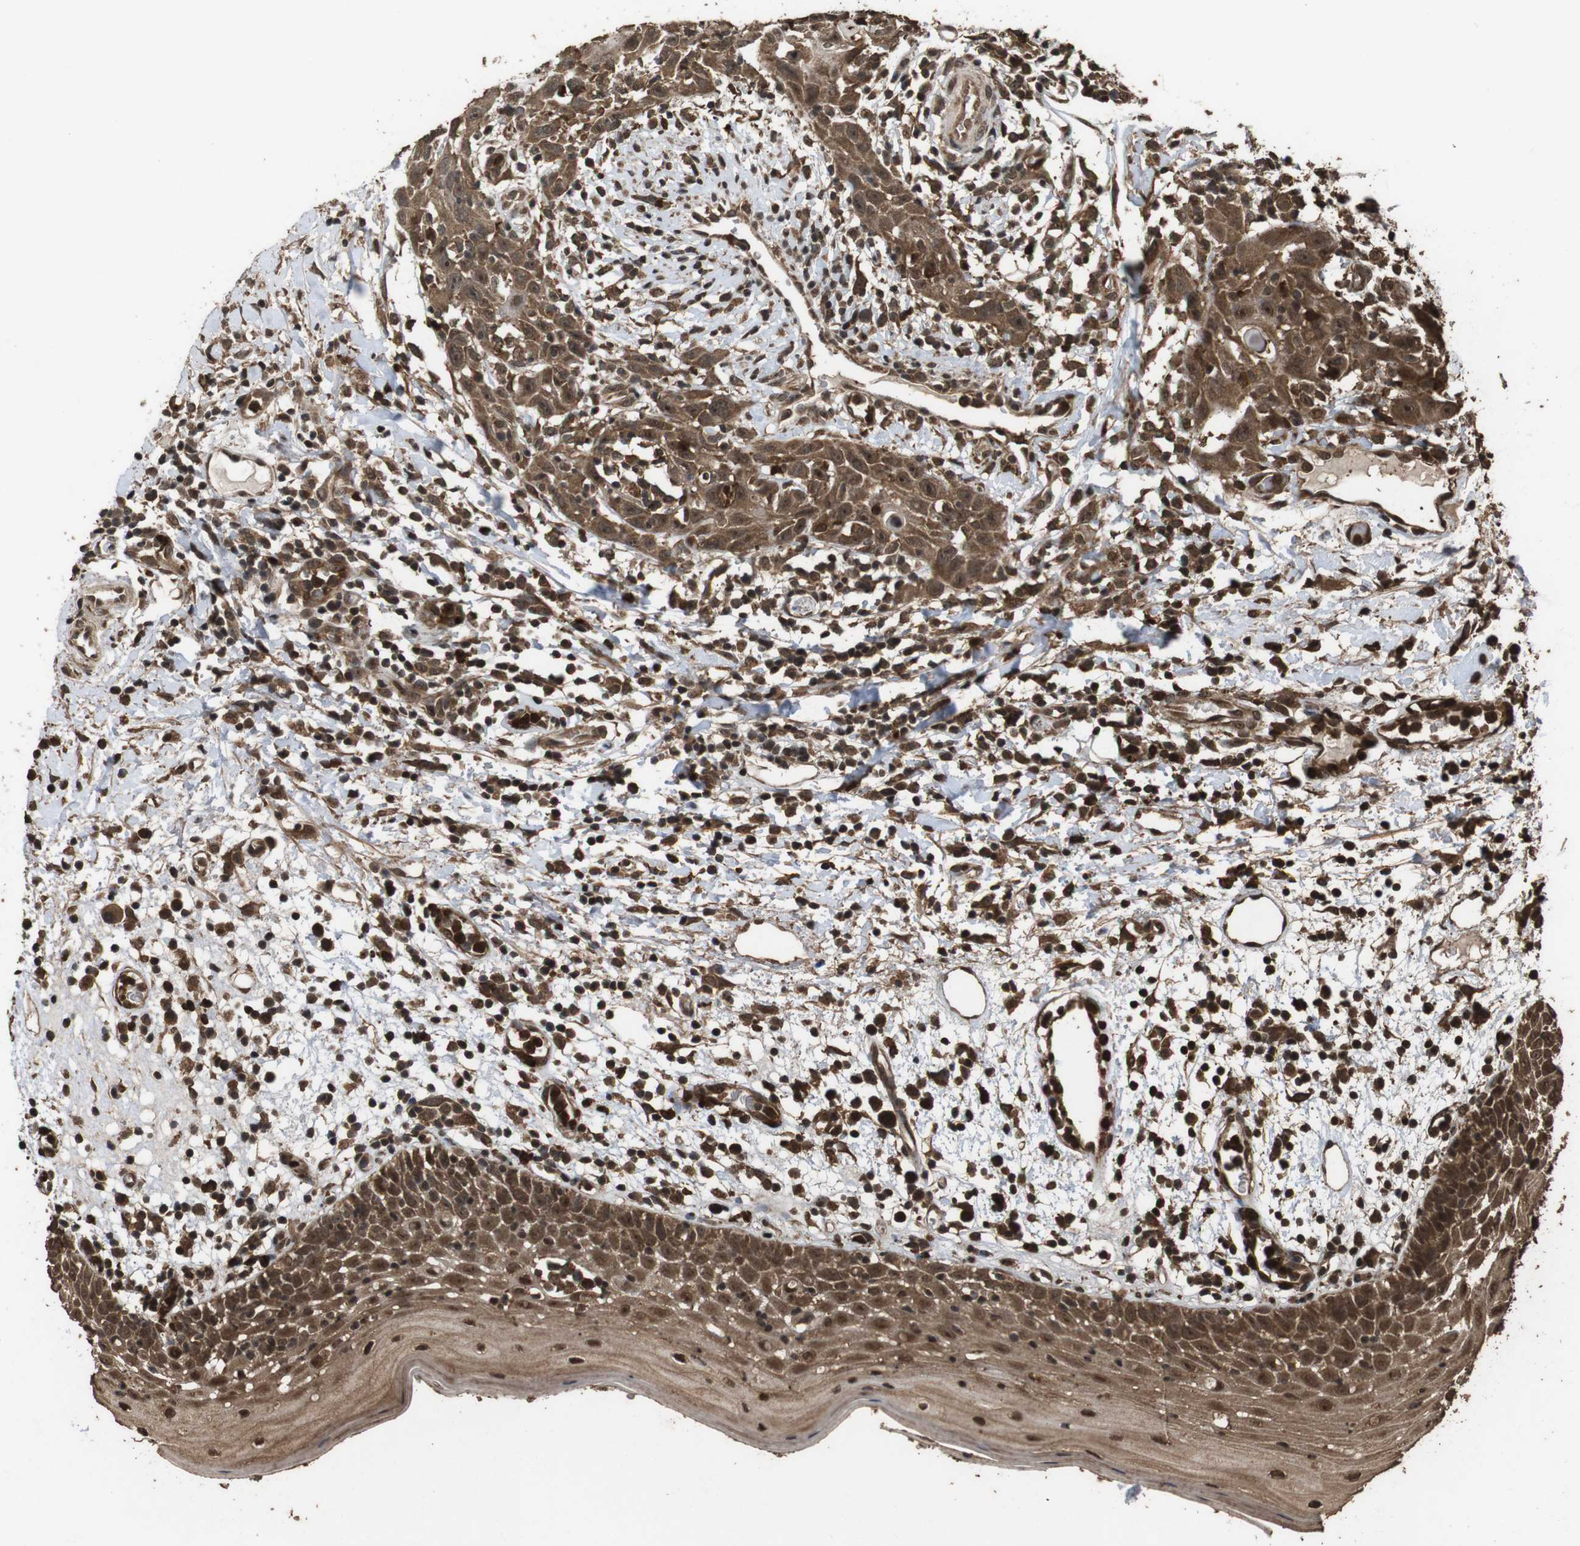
{"staining": {"intensity": "strong", "quantity": ">75%", "location": "cytoplasmic/membranous,nuclear"}, "tissue": "oral mucosa", "cell_type": "Squamous epithelial cells", "image_type": "normal", "snomed": [{"axis": "morphology", "description": "Normal tissue, NOS"}, {"axis": "morphology", "description": "Squamous cell carcinoma, NOS"}, {"axis": "topography", "description": "Skeletal muscle"}, {"axis": "topography", "description": "Oral tissue"}], "caption": "This photomicrograph displays IHC staining of normal human oral mucosa, with high strong cytoplasmic/membranous,nuclear staining in approximately >75% of squamous epithelial cells.", "gene": "RRAS2", "patient": {"sex": "male", "age": 71}}